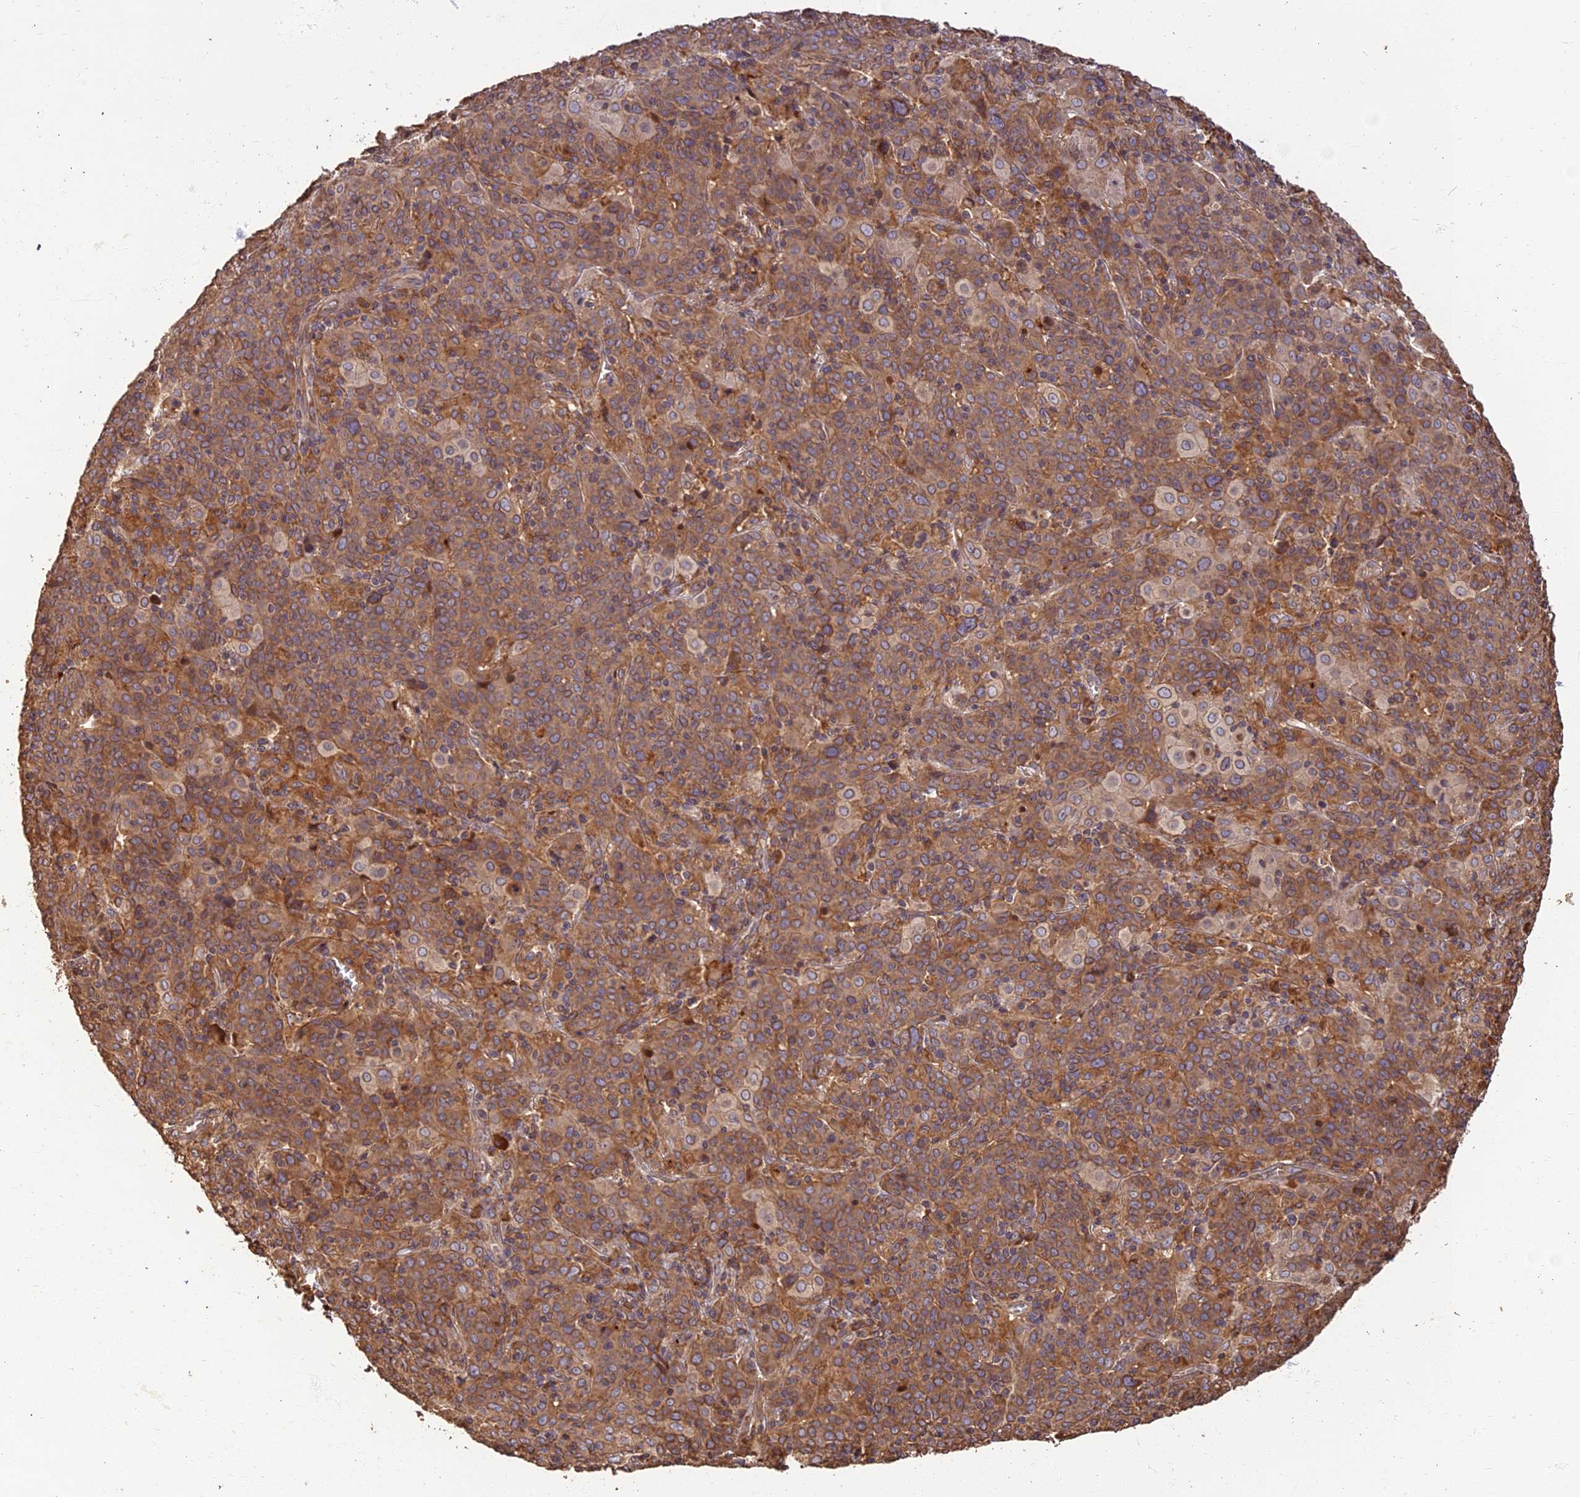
{"staining": {"intensity": "moderate", "quantity": ">75%", "location": "cytoplasmic/membranous"}, "tissue": "cervical cancer", "cell_type": "Tumor cells", "image_type": "cancer", "snomed": [{"axis": "morphology", "description": "Squamous cell carcinoma, NOS"}, {"axis": "topography", "description": "Cervix"}], "caption": "Squamous cell carcinoma (cervical) stained for a protein exhibits moderate cytoplasmic/membranous positivity in tumor cells.", "gene": "CORO1C", "patient": {"sex": "female", "age": 67}}